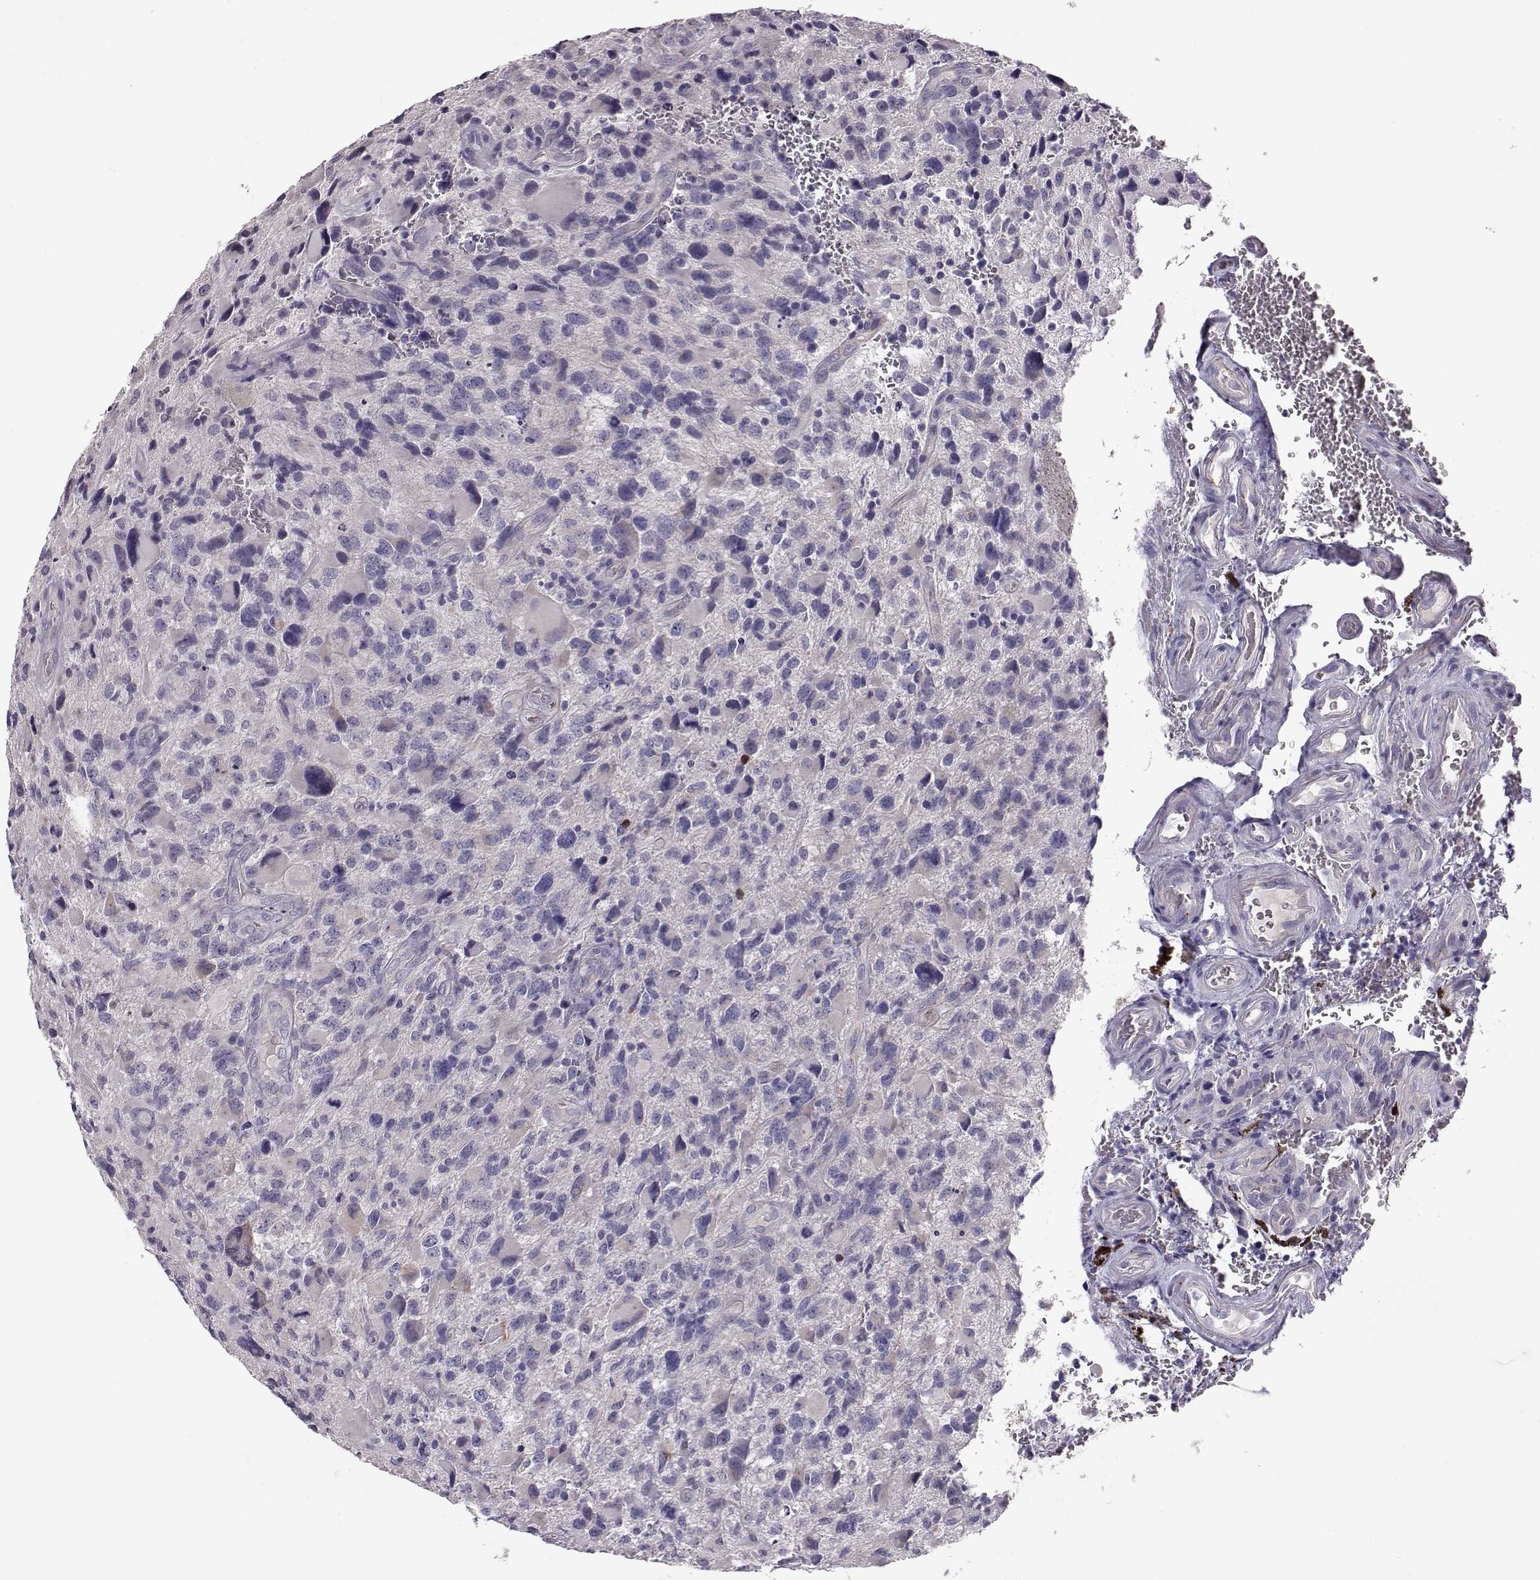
{"staining": {"intensity": "negative", "quantity": "none", "location": "none"}, "tissue": "glioma", "cell_type": "Tumor cells", "image_type": "cancer", "snomed": [{"axis": "morphology", "description": "Glioma, malignant, NOS"}, {"axis": "morphology", "description": "Glioma, malignant, High grade"}, {"axis": "topography", "description": "Brain"}], "caption": "High magnification brightfield microscopy of malignant high-grade glioma stained with DAB (brown) and counterstained with hematoxylin (blue): tumor cells show no significant positivity.", "gene": "ADGRG5", "patient": {"sex": "female", "age": 71}}